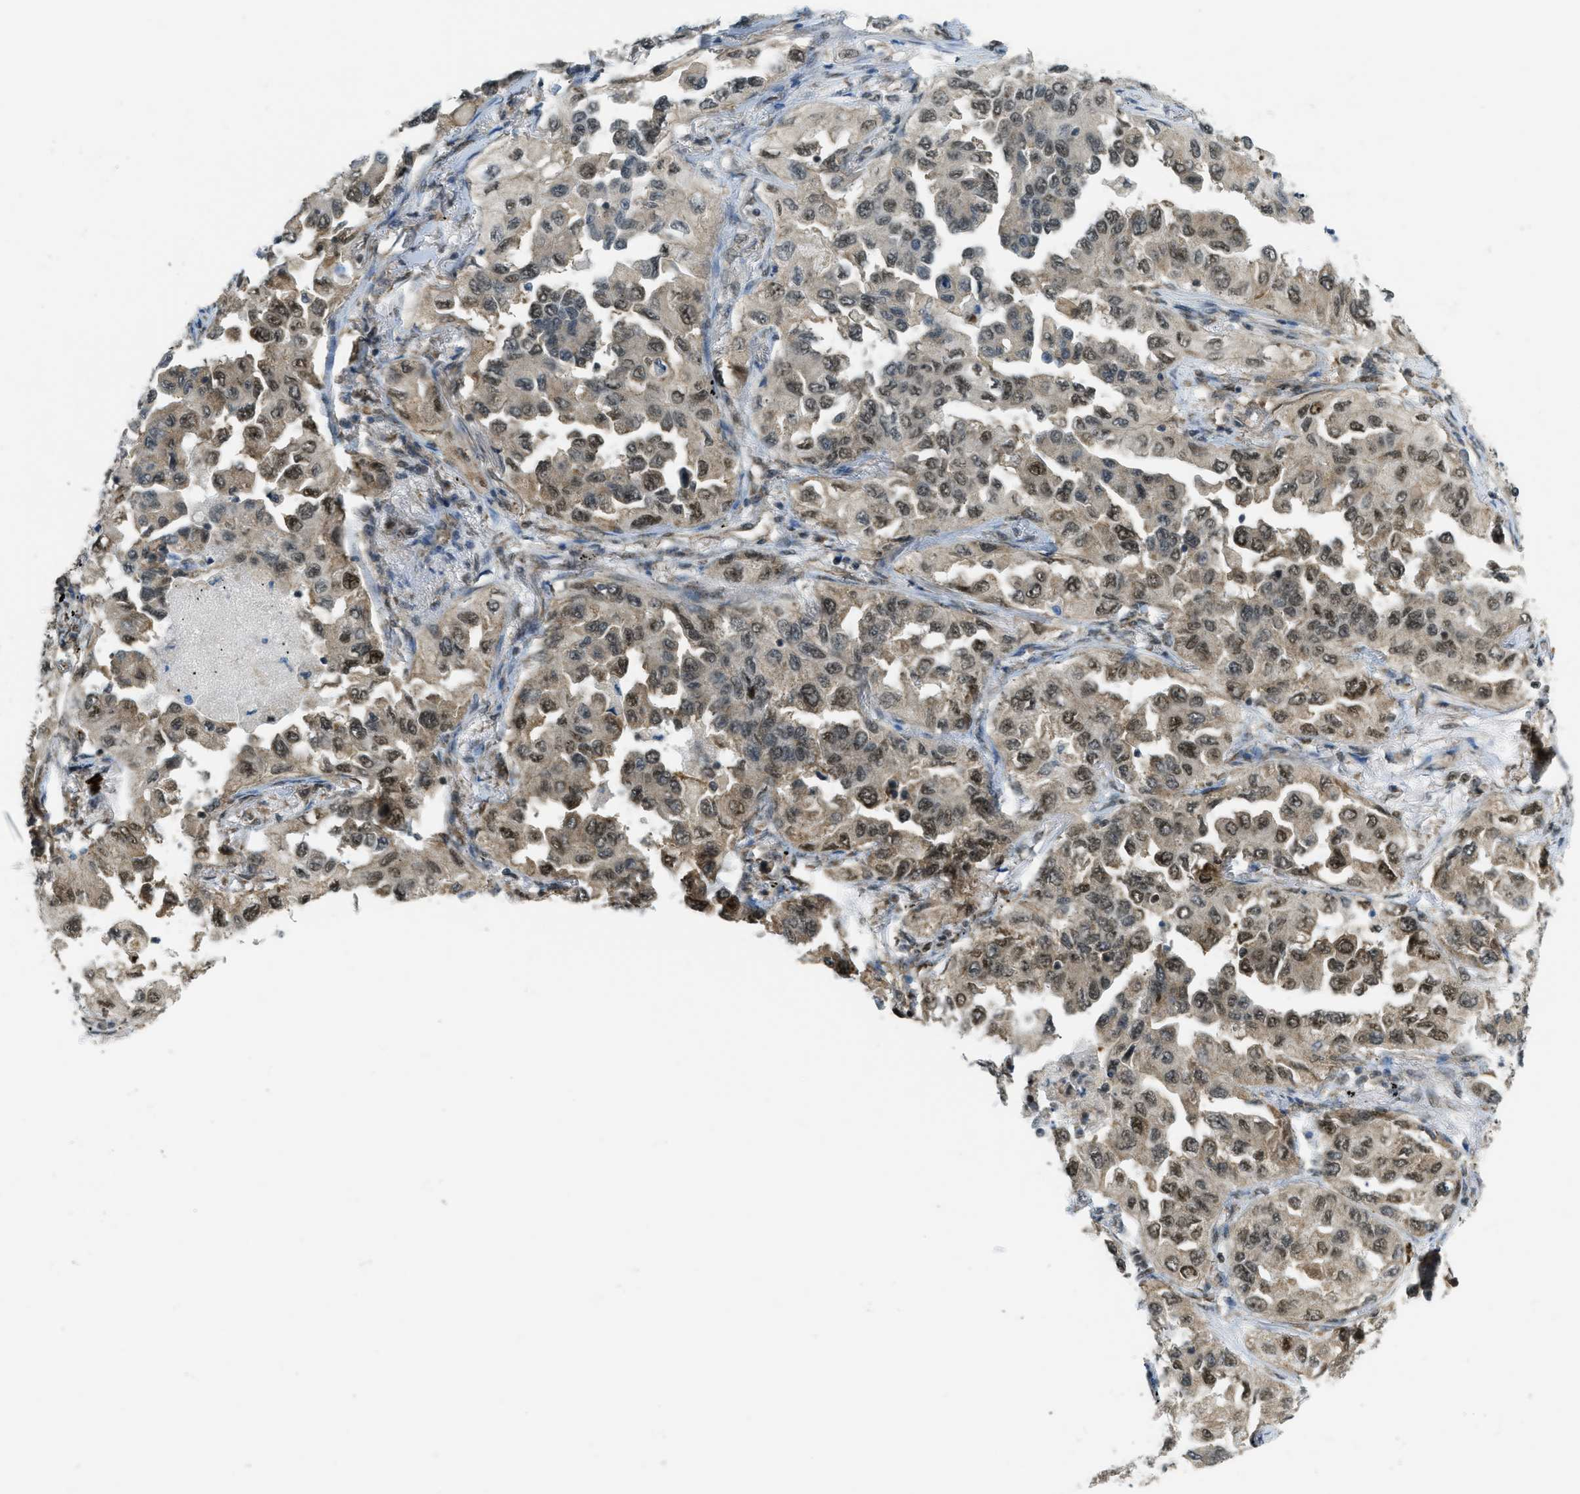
{"staining": {"intensity": "strong", "quantity": "25%-75%", "location": "cytoplasmic/membranous,nuclear"}, "tissue": "lung cancer", "cell_type": "Tumor cells", "image_type": "cancer", "snomed": [{"axis": "morphology", "description": "Adenocarcinoma, NOS"}, {"axis": "topography", "description": "Lung"}], "caption": "Strong cytoplasmic/membranous and nuclear staining for a protein is appreciated in approximately 25%-75% of tumor cells of lung adenocarcinoma using IHC.", "gene": "TNPO1", "patient": {"sex": "female", "age": 65}}